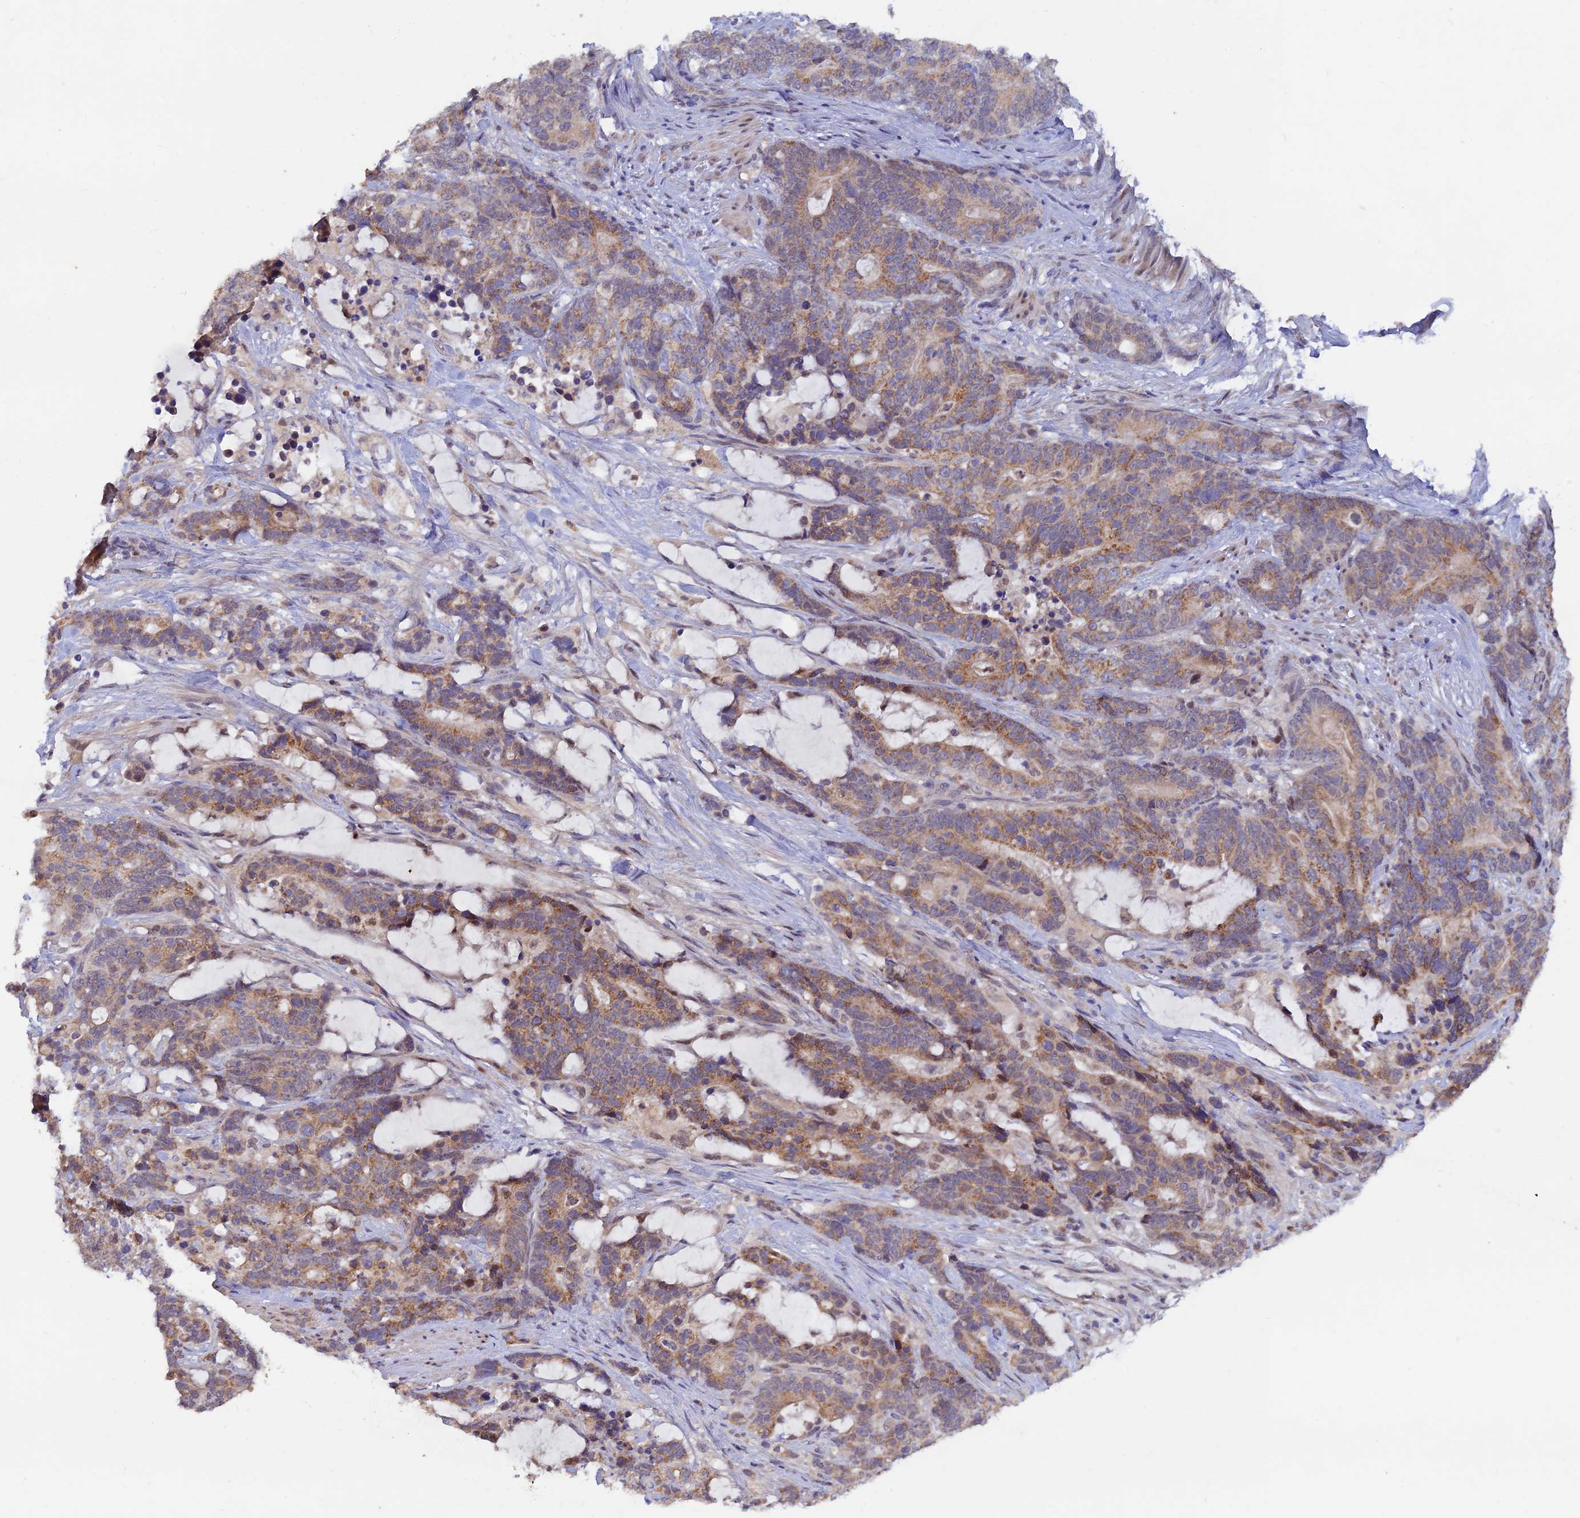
{"staining": {"intensity": "moderate", "quantity": ">75%", "location": "cytoplasmic/membranous"}, "tissue": "stomach cancer", "cell_type": "Tumor cells", "image_type": "cancer", "snomed": [{"axis": "morphology", "description": "Adenocarcinoma, NOS"}, {"axis": "topography", "description": "Stomach"}], "caption": "Tumor cells demonstrate moderate cytoplasmic/membranous expression in approximately >75% of cells in stomach cancer.", "gene": "FASTKD5", "patient": {"sex": "female", "age": 76}}